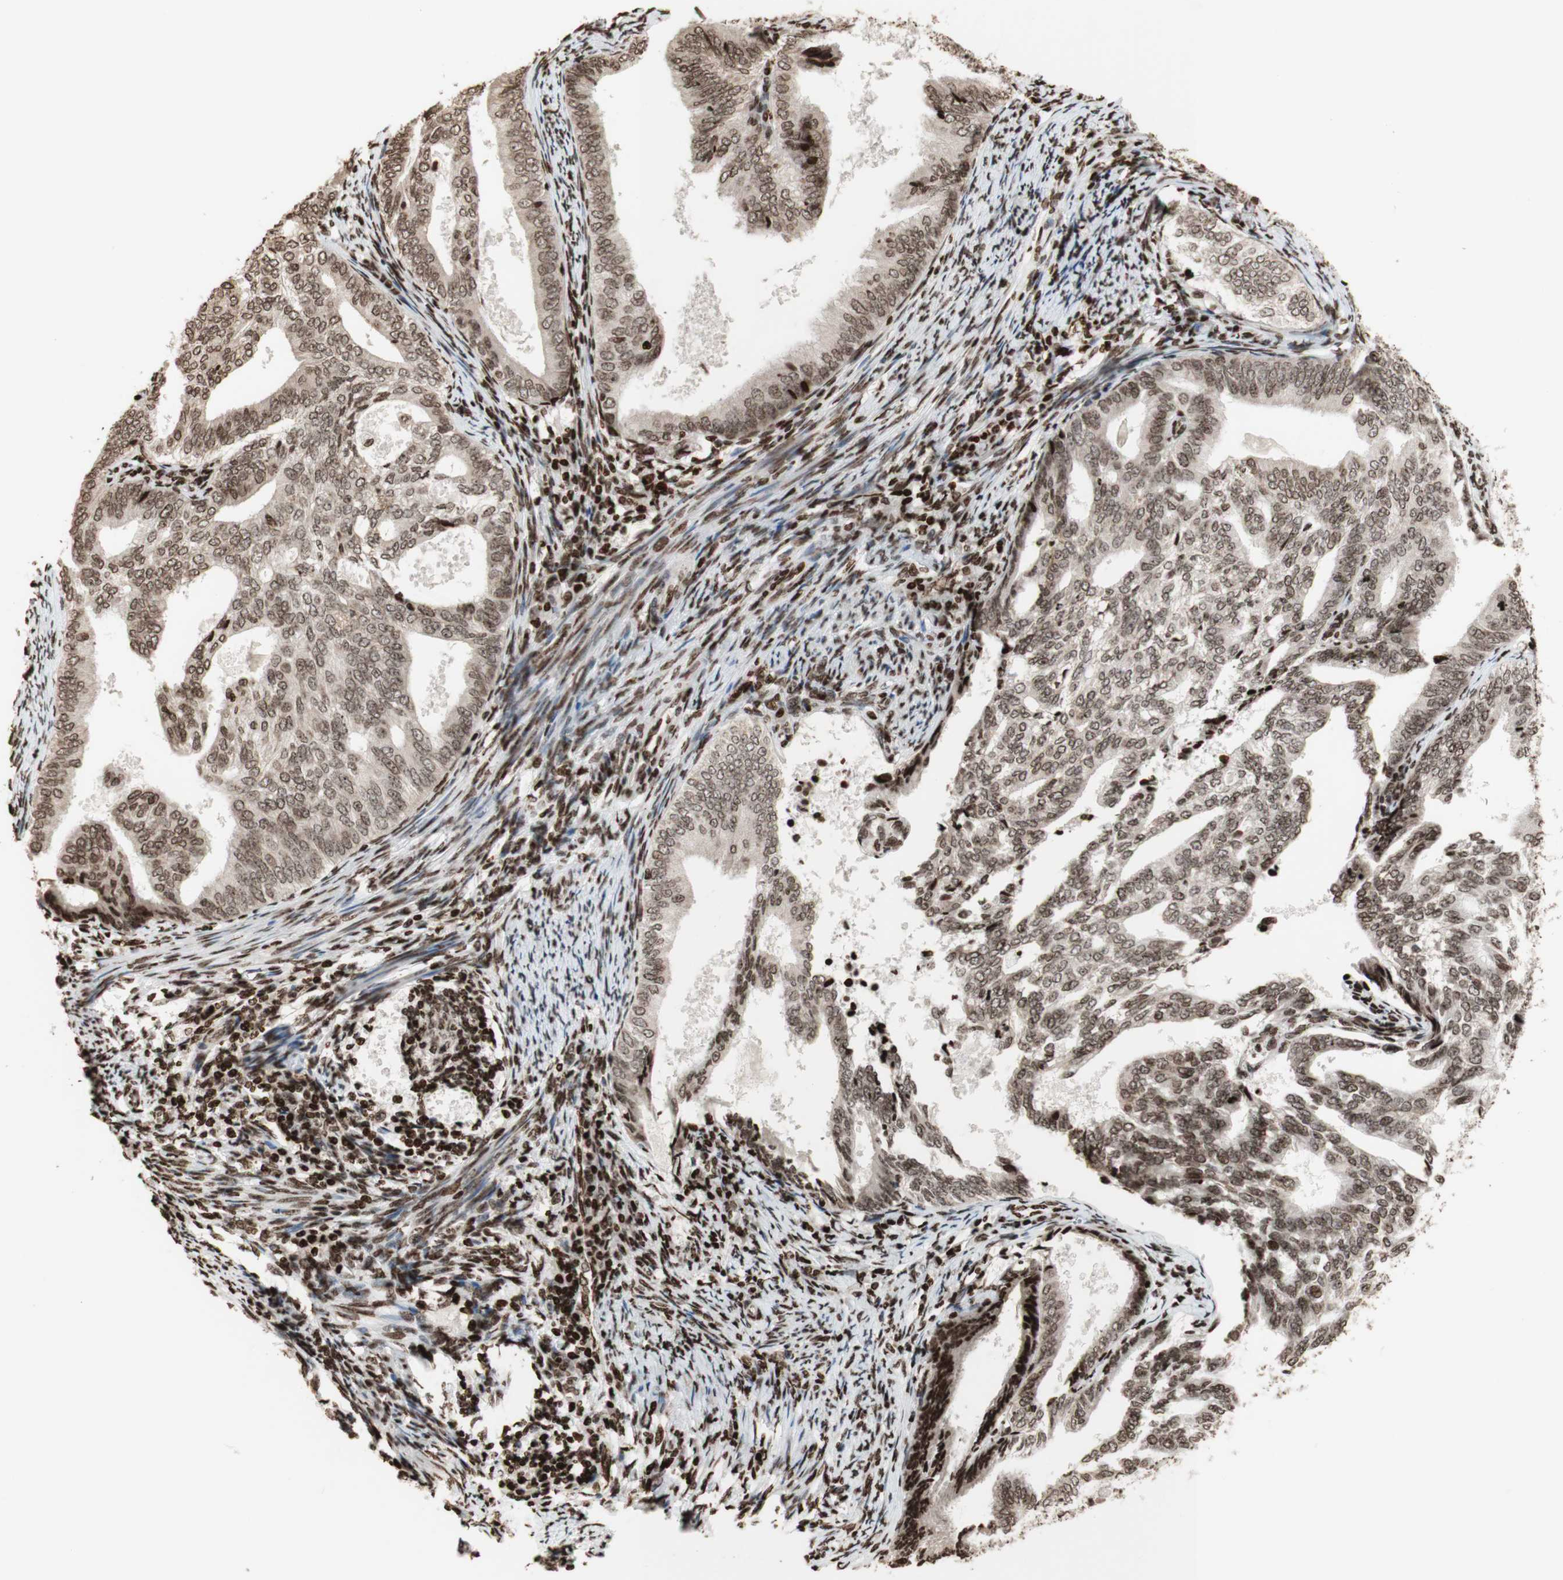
{"staining": {"intensity": "moderate", "quantity": ">75%", "location": "cytoplasmic/membranous,nuclear"}, "tissue": "endometrial cancer", "cell_type": "Tumor cells", "image_type": "cancer", "snomed": [{"axis": "morphology", "description": "Adenocarcinoma, NOS"}, {"axis": "topography", "description": "Endometrium"}], "caption": "Immunohistochemical staining of endometrial cancer shows moderate cytoplasmic/membranous and nuclear protein expression in about >75% of tumor cells. The staining is performed using DAB brown chromogen to label protein expression. The nuclei are counter-stained blue using hematoxylin.", "gene": "NCAPD2", "patient": {"sex": "female", "age": 58}}